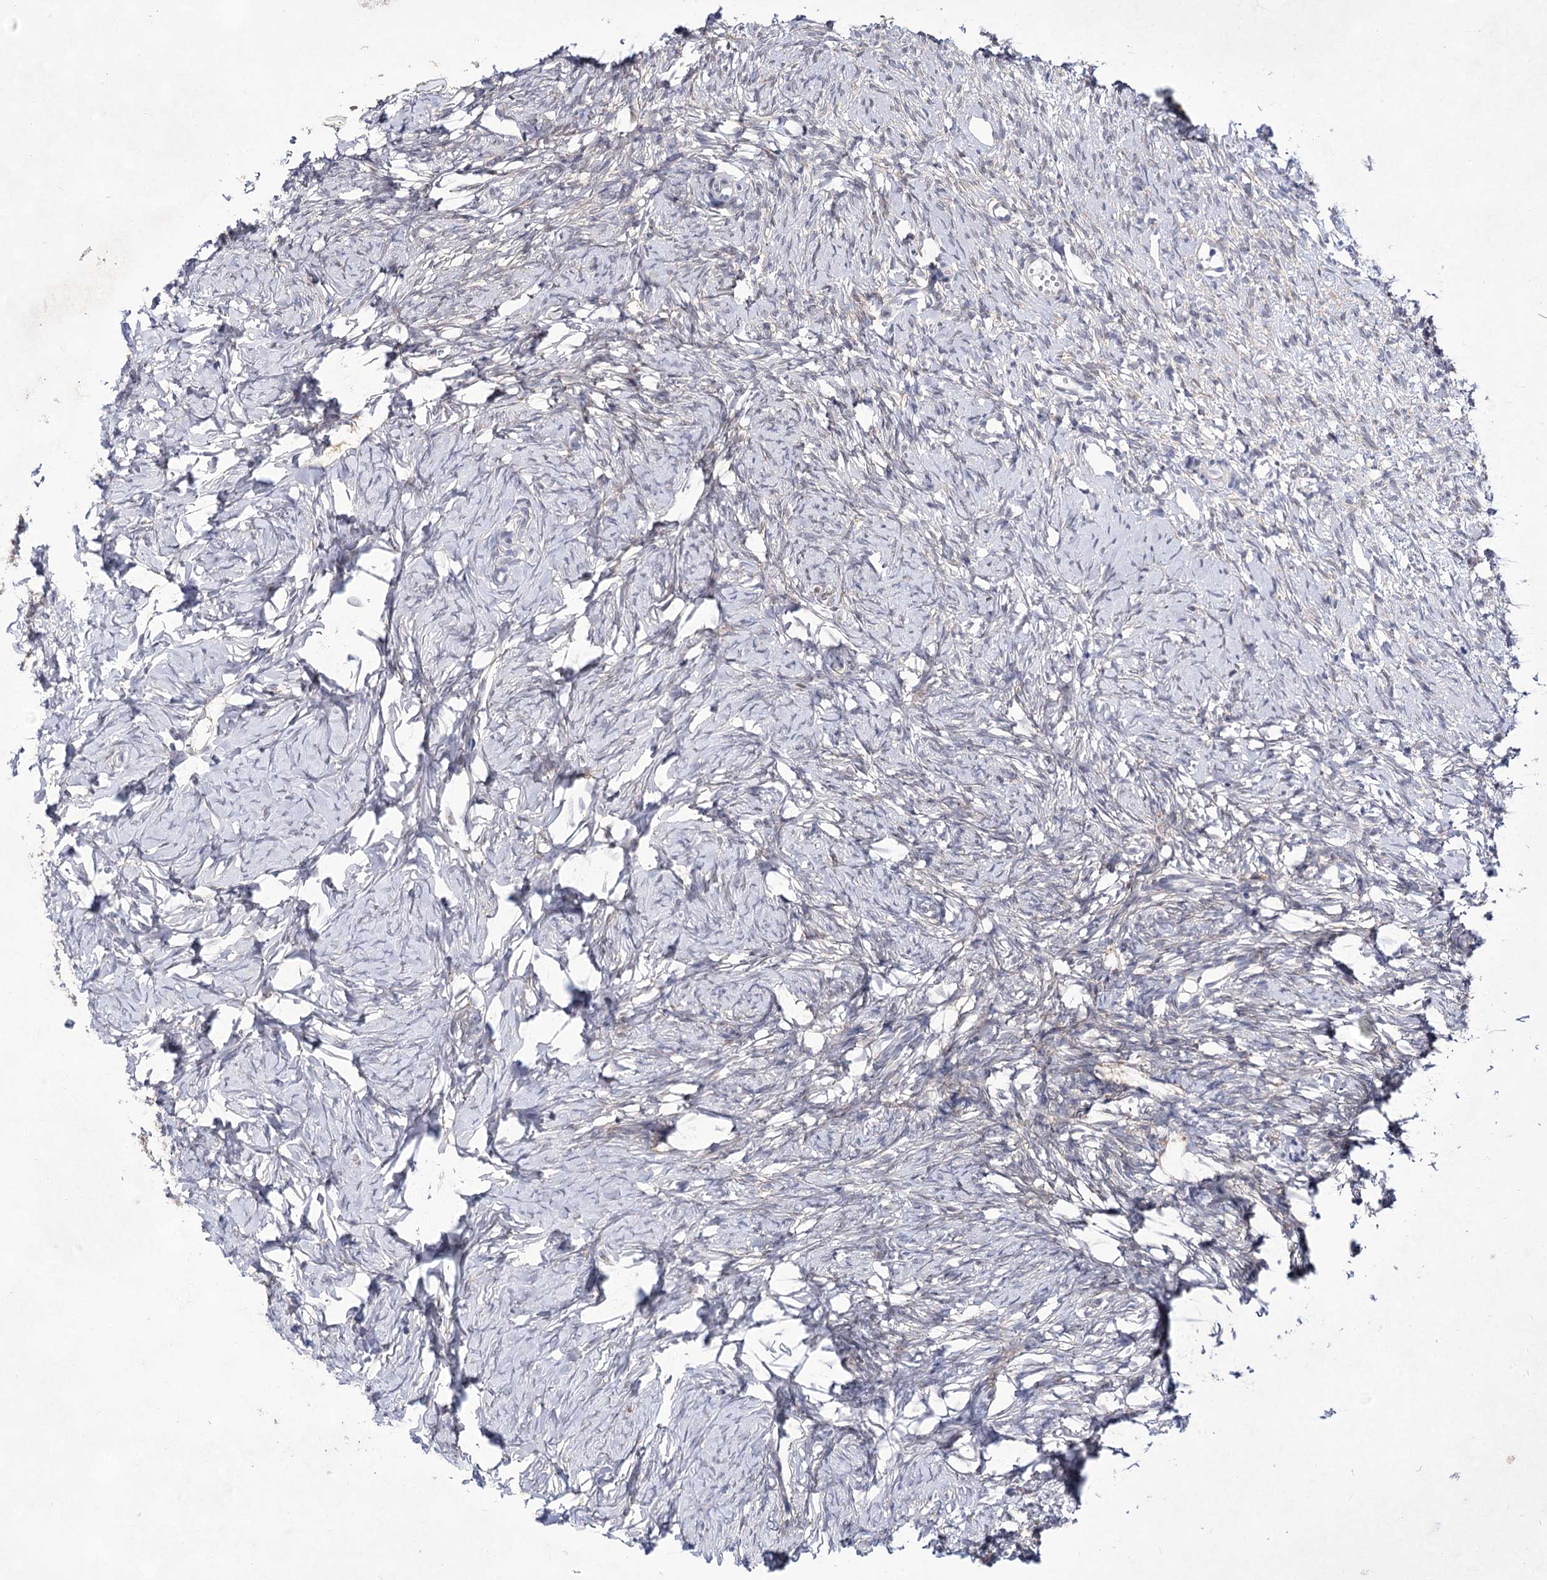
{"staining": {"intensity": "weak", "quantity": "25%-75%", "location": "cytoplasmic/membranous"}, "tissue": "ovary", "cell_type": "Ovarian stroma cells", "image_type": "normal", "snomed": [{"axis": "morphology", "description": "Normal tissue, NOS"}, {"axis": "topography", "description": "Ovary"}], "caption": "Brown immunohistochemical staining in benign human ovary exhibits weak cytoplasmic/membranous positivity in approximately 25%-75% of ovarian stroma cells.", "gene": "UGDH", "patient": {"sex": "female", "age": 51}}